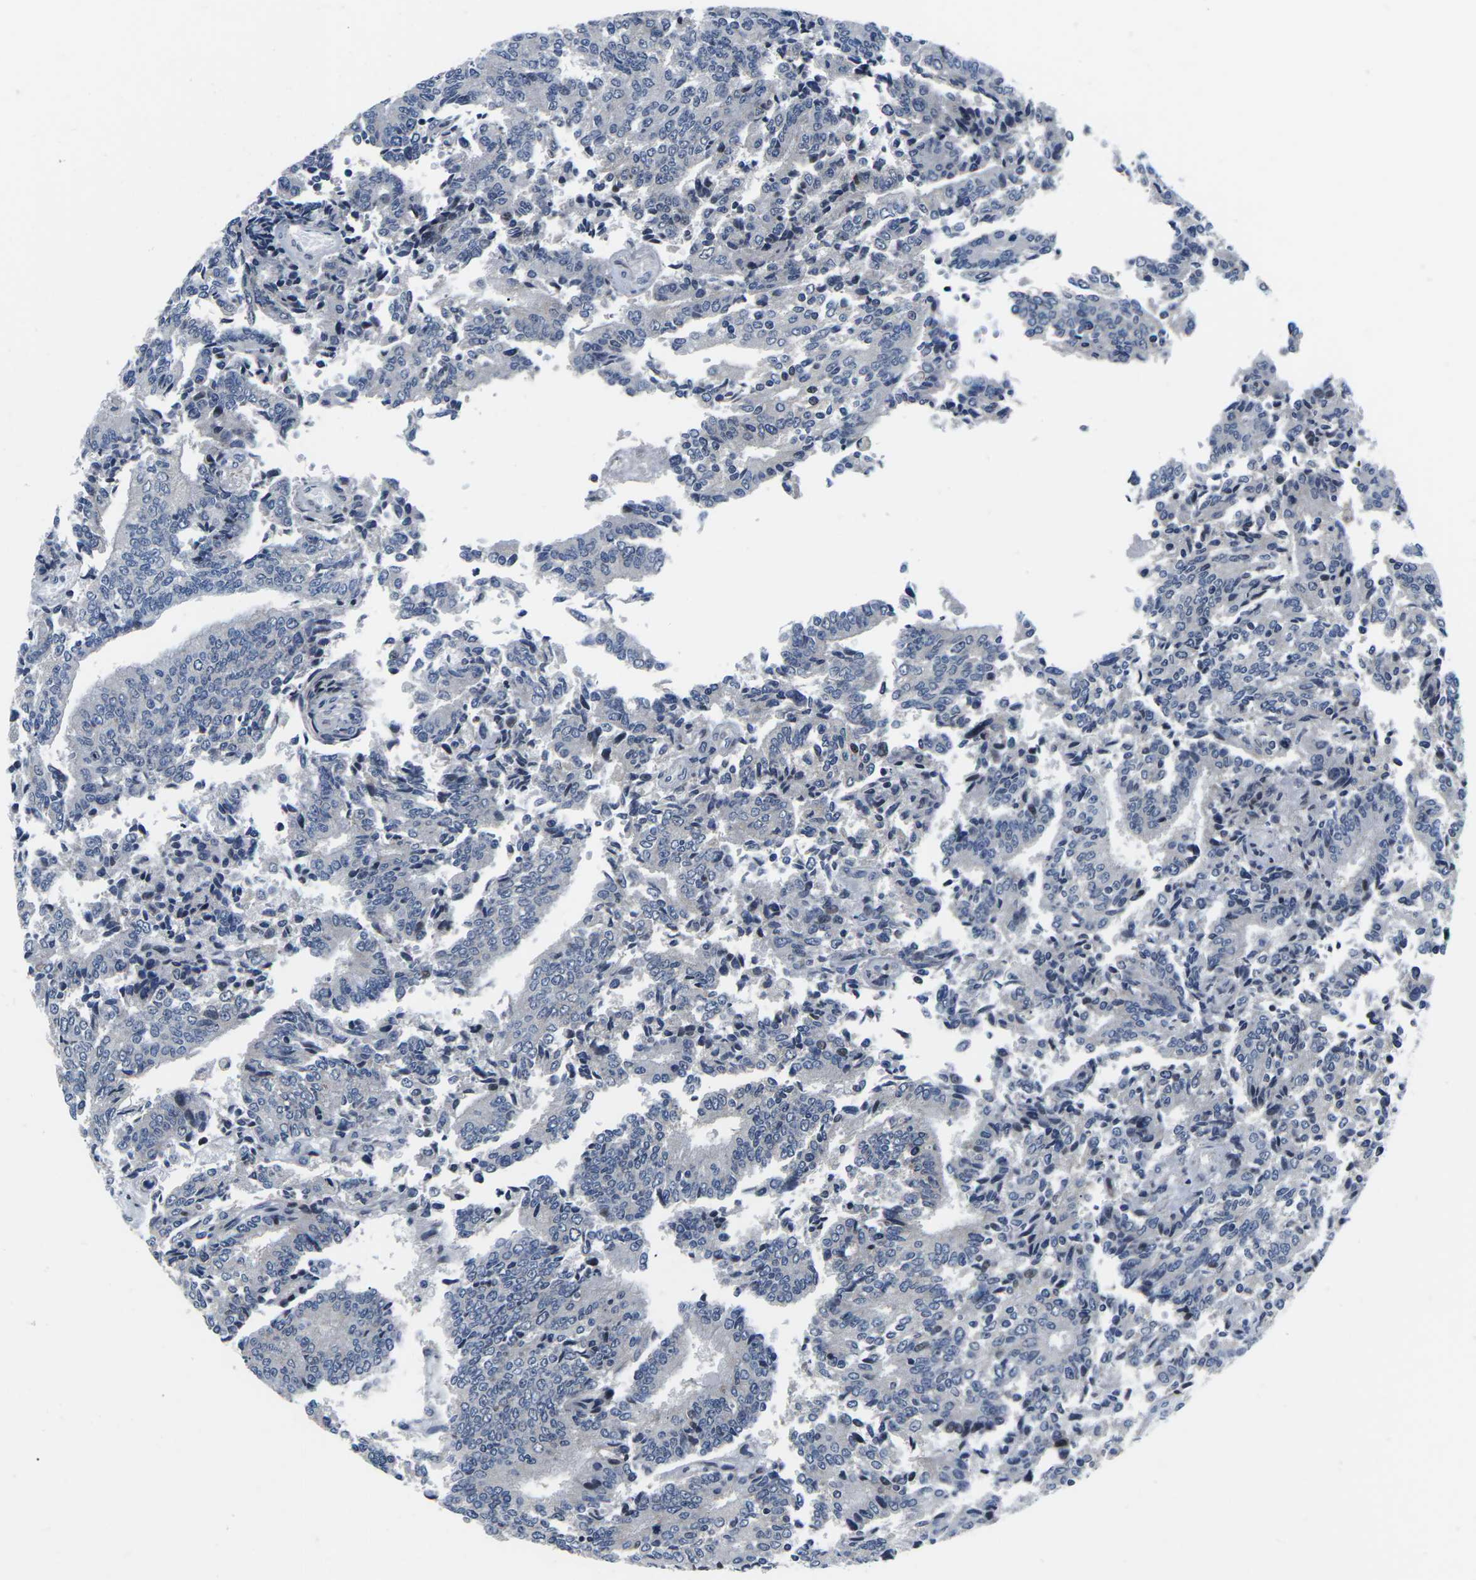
{"staining": {"intensity": "negative", "quantity": "none", "location": "none"}, "tissue": "prostate cancer", "cell_type": "Tumor cells", "image_type": "cancer", "snomed": [{"axis": "morphology", "description": "Normal tissue, NOS"}, {"axis": "morphology", "description": "Adenocarcinoma, High grade"}, {"axis": "topography", "description": "Prostate"}, {"axis": "topography", "description": "Seminal veicle"}], "caption": "The histopathology image displays no staining of tumor cells in prostate cancer (adenocarcinoma (high-grade)).", "gene": "CDC73", "patient": {"sex": "male", "age": 55}}